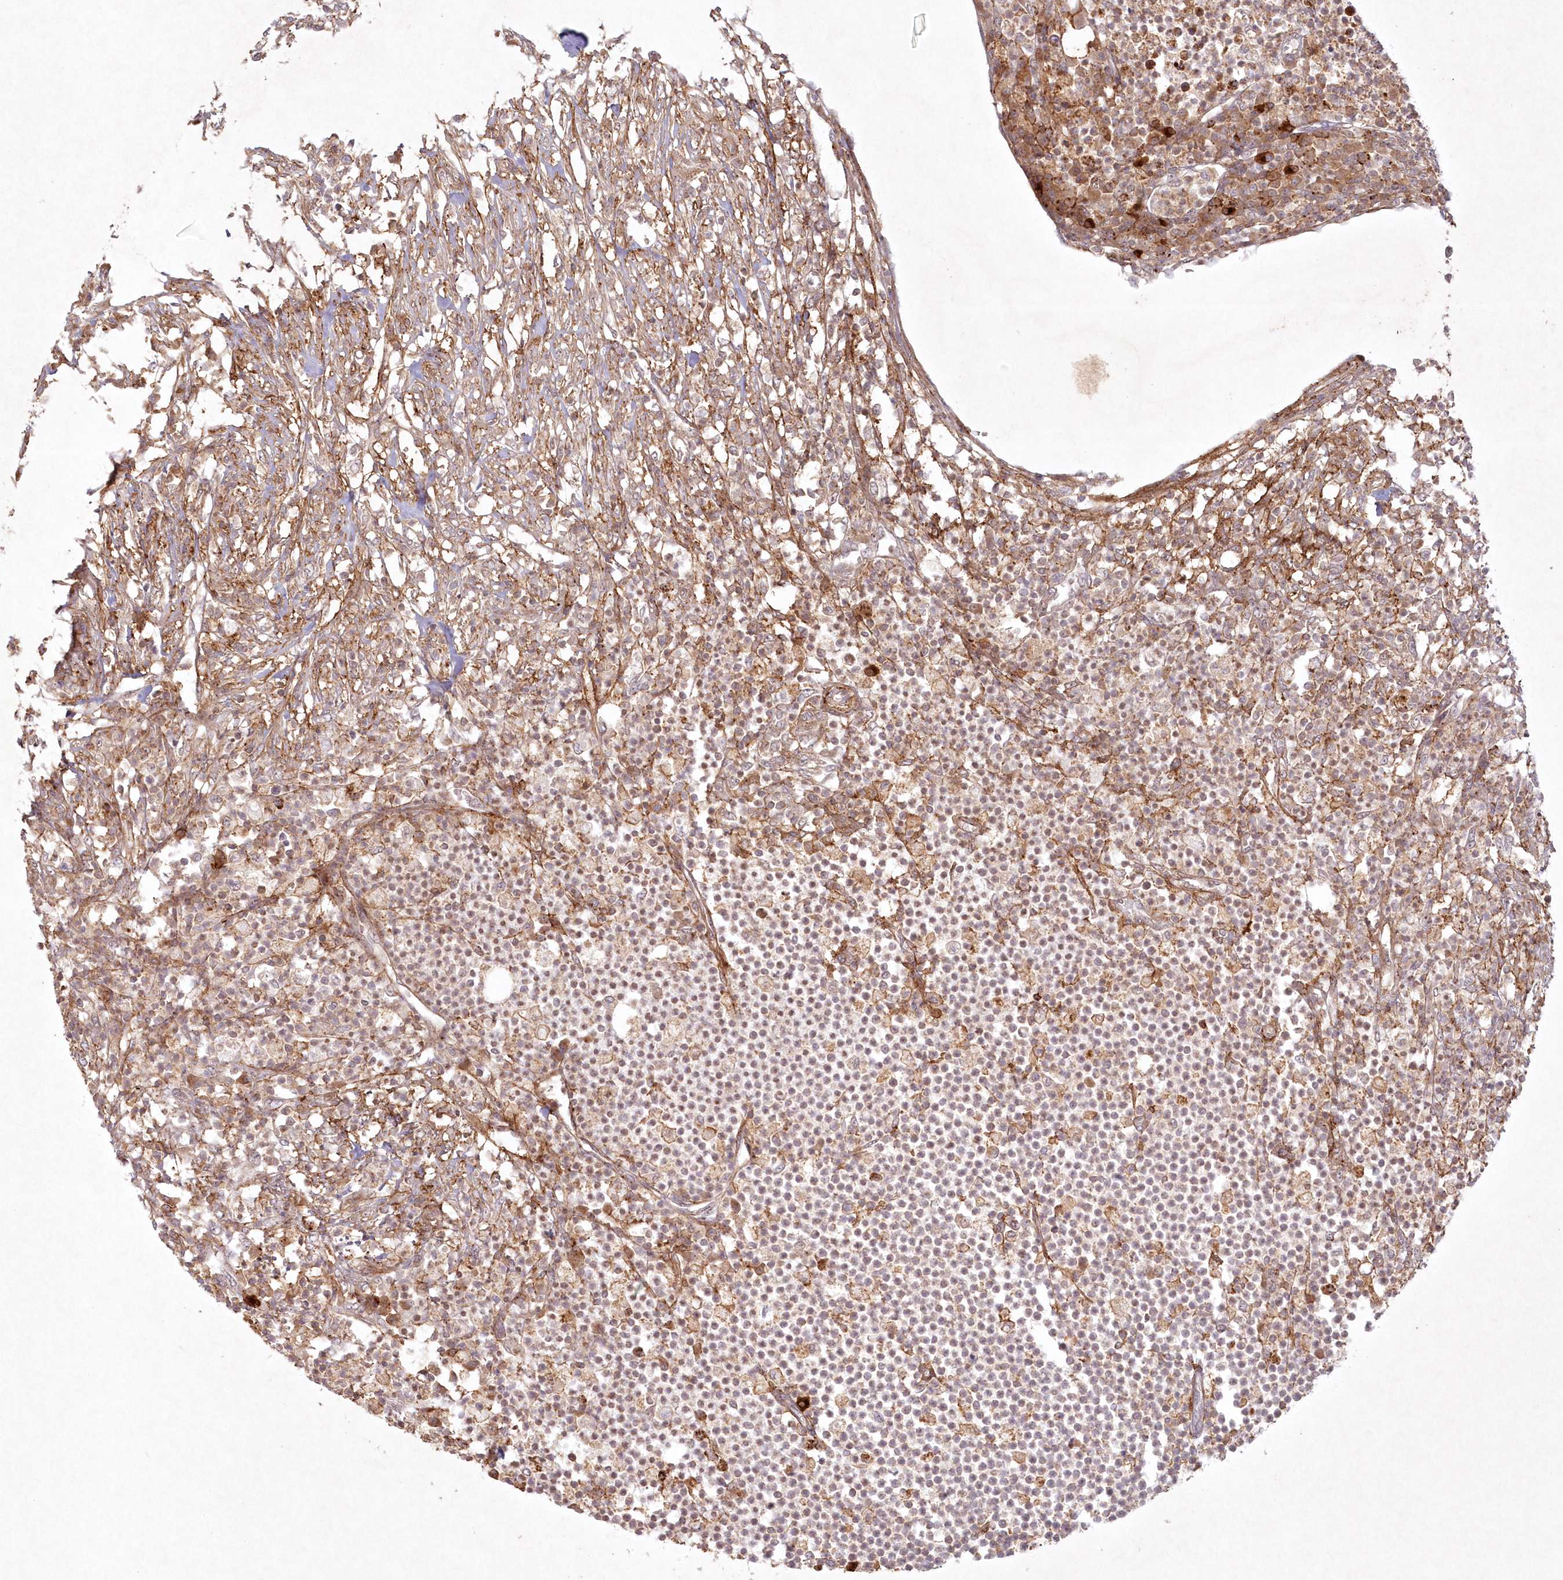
{"staining": {"intensity": "weak", "quantity": ">75%", "location": "cytoplasmic/membranous,nuclear"}, "tissue": "colorectal cancer", "cell_type": "Tumor cells", "image_type": "cancer", "snomed": [{"axis": "morphology", "description": "Adenocarcinoma, NOS"}, {"axis": "topography", "description": "Colon"}], "caption": "Adenocarcinoma (colorectal) tissue demonstrates weak cytoplasmic/membranous and nuclear expression in about >75% of tumor cells (DAB (3,3'-diaminobenzidine) IHC, brown staining for protein, blue staining for nuclei).", "gene": "TOGARAM2", "patient": {"sex": "male", "age": 83}}